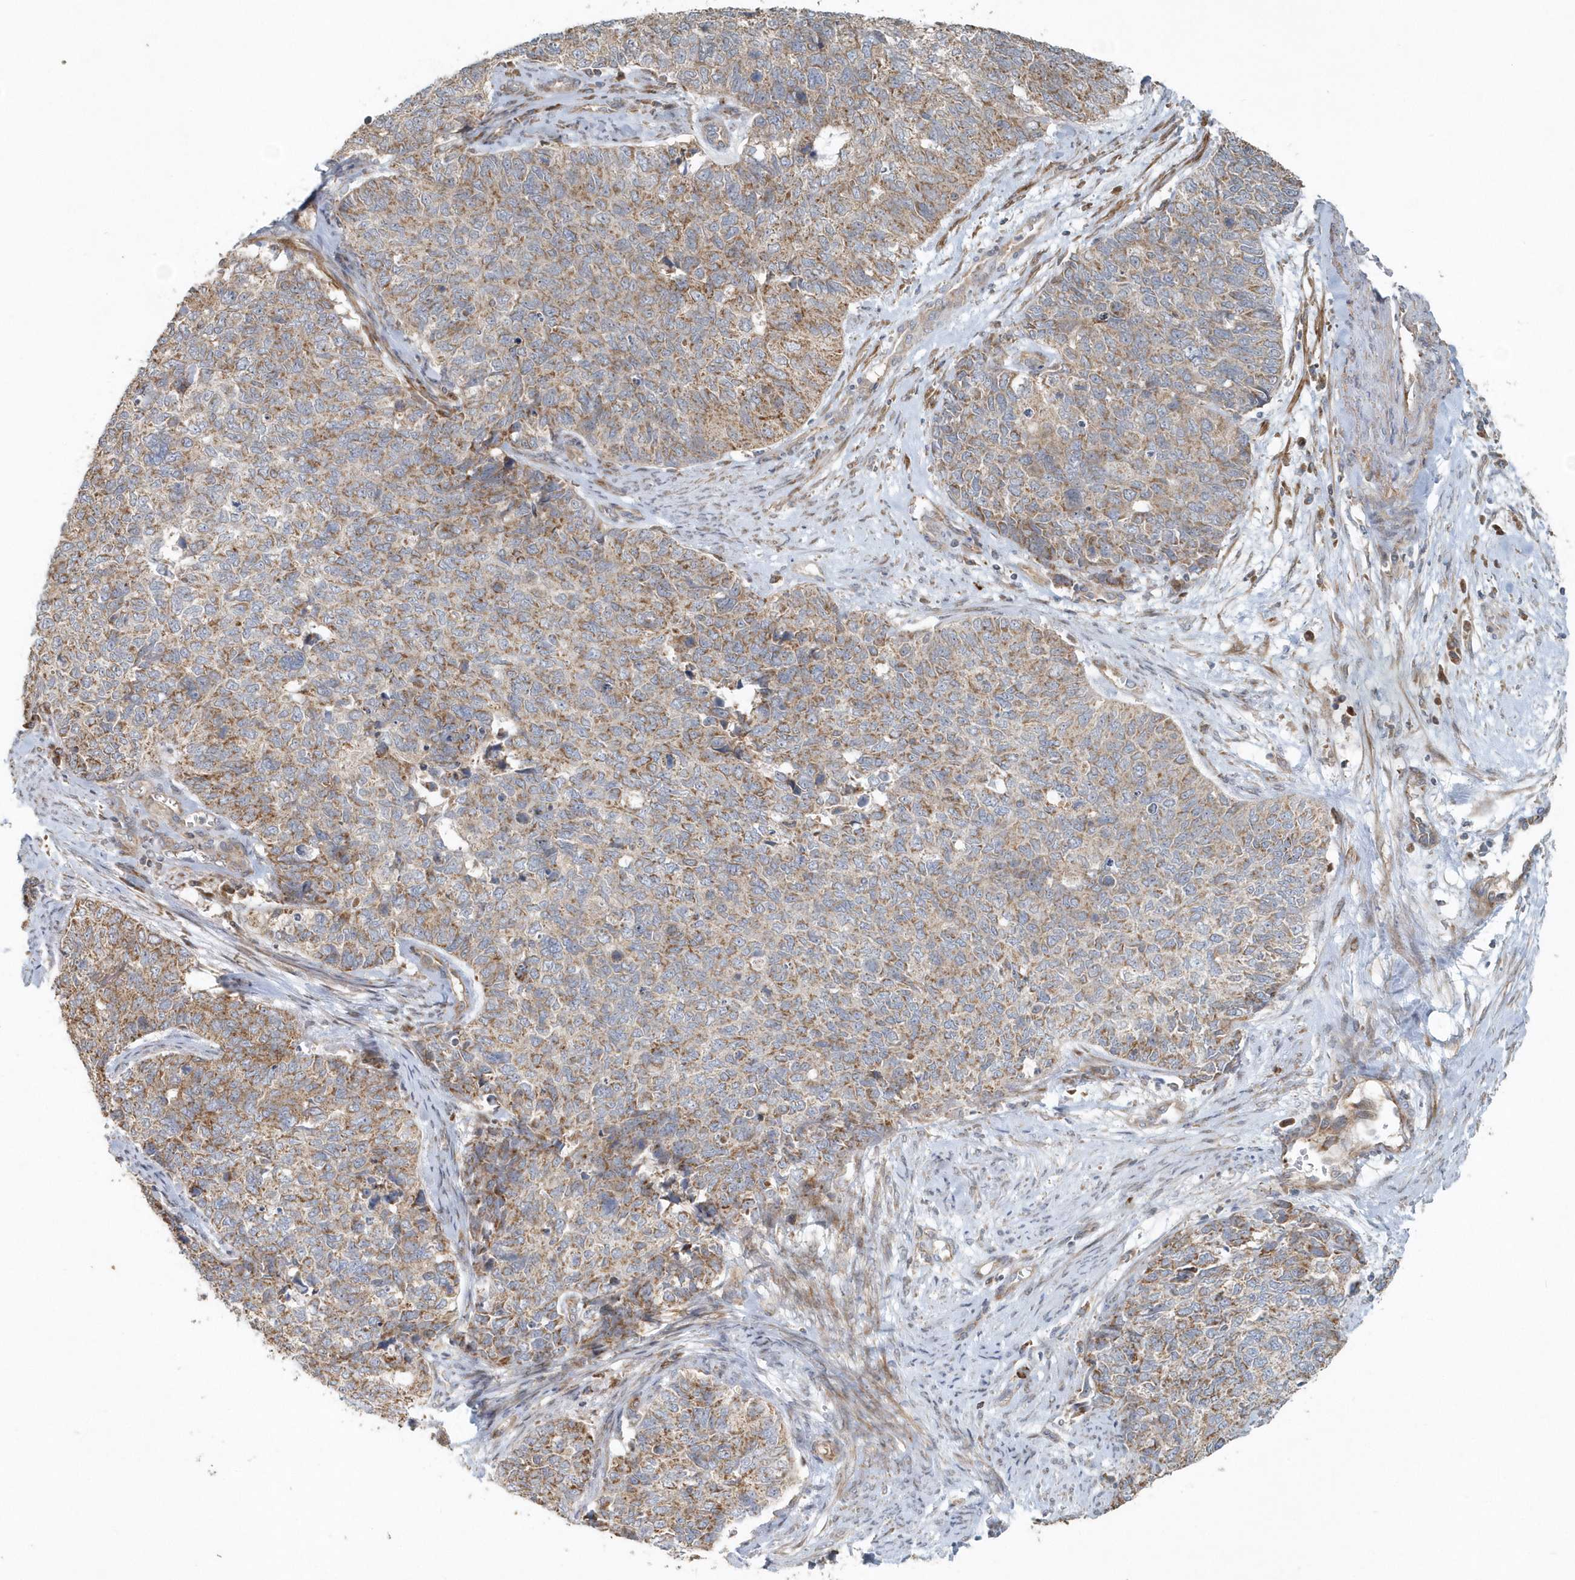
{"staining": {"intensity": "moderate", "quantity": ">75%", "location": "cytoplasmic/membranous"}, "tissue": "cervical cancer", "cell_type": "Tumor cells", "image_type": "cancer", "snomed": [{"axis": "morphology", "description": "Squamous cell carcinoma, NOS"}, {"axis": "topography", "description": "Cervix"}], "caption": "Cervical cancer tissue displays moderate cytoplasmic/membranous positivity in about >75% of tumor cells Using DAB (3,3'-diaminobenzidine) (brown) and hematoxylin (blue) stains, captured at high magnification using brightfield microscopy.", "gene": "MMUT", "patient": {"sex": "female", "age": 63}}